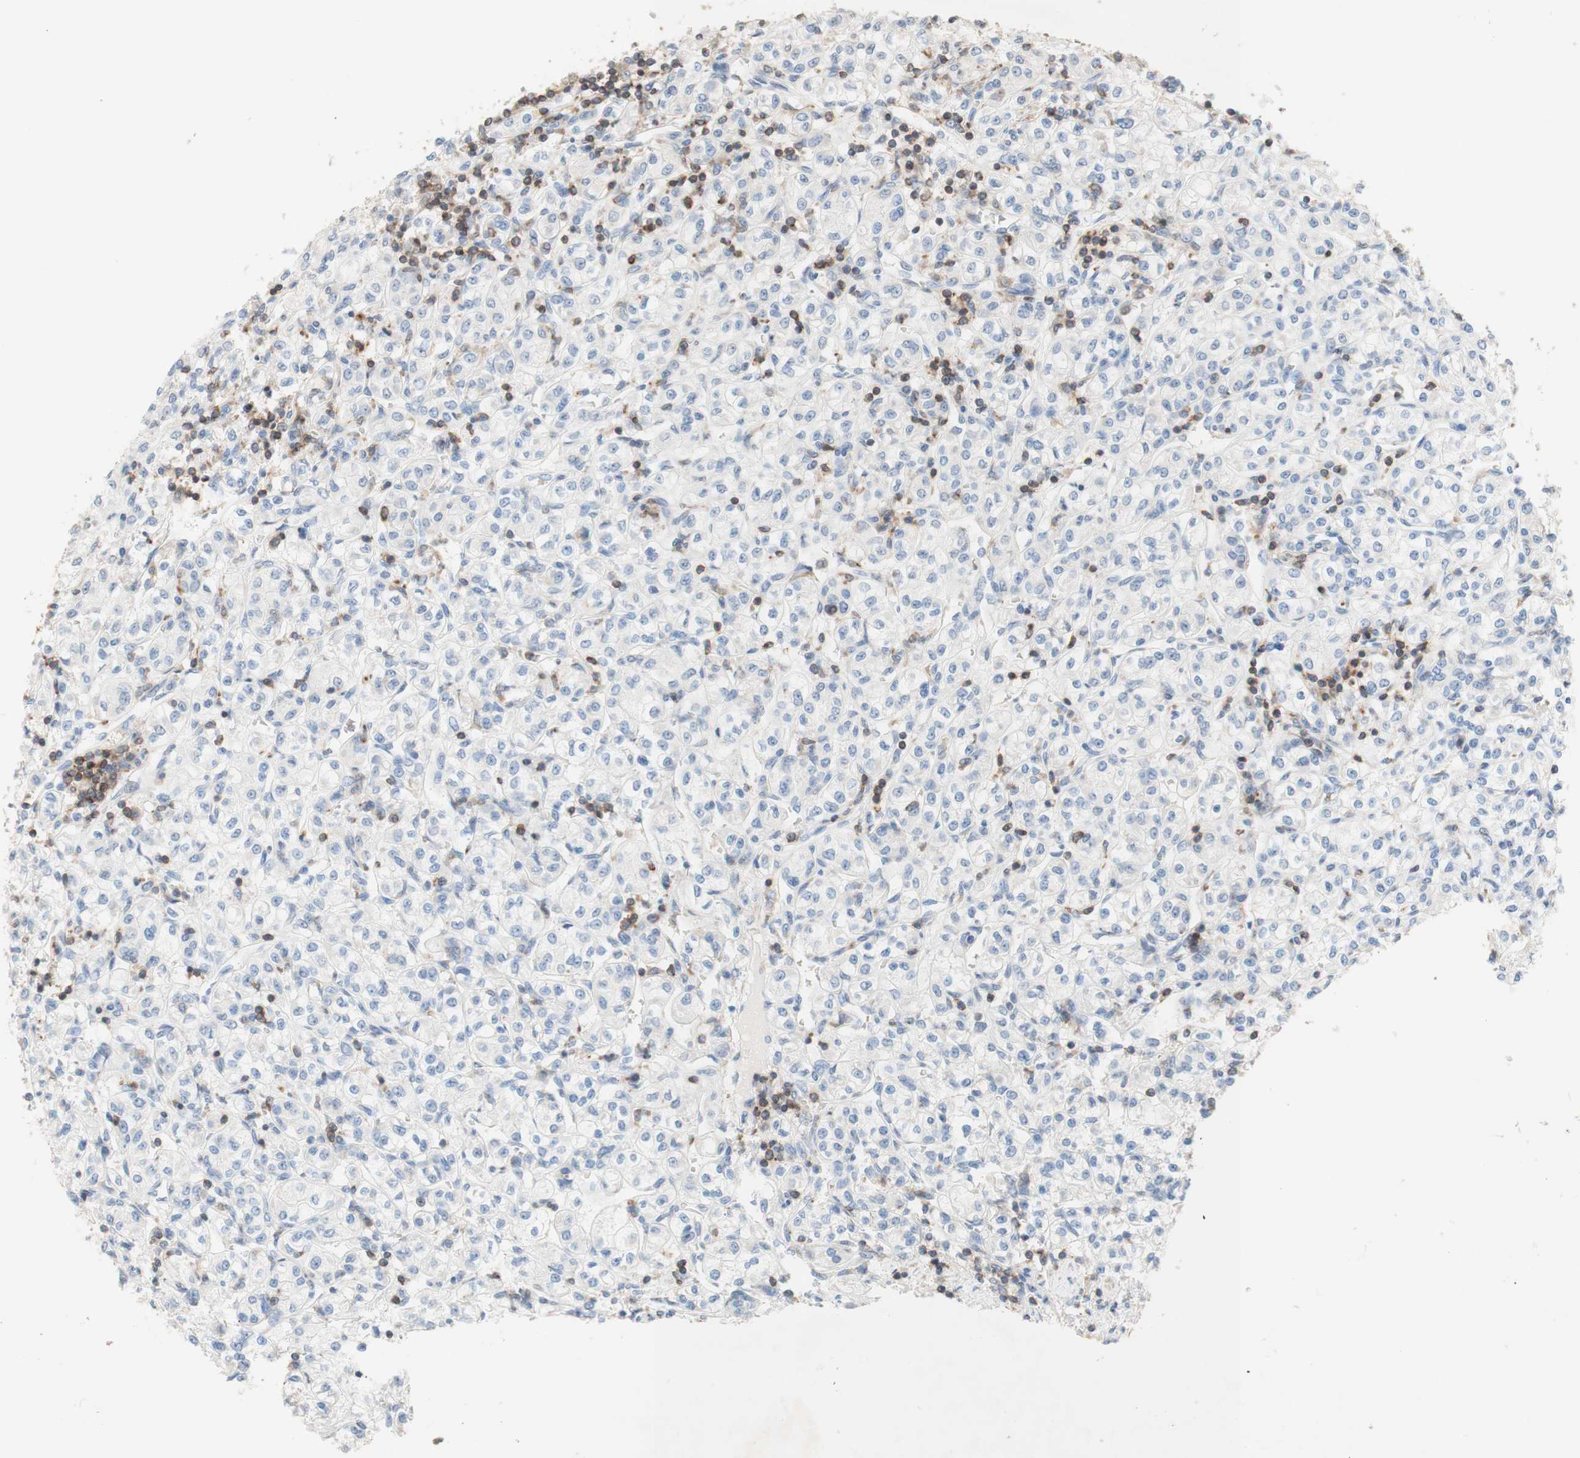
{"staining": {"intensity": "negative", "quantity": "none", "location": "none"}, "tissue": "renal cancer", "cell_type": "Tumor cells", "image_type": "cancer", "snomed": [{"axis": "morphology", "description": "Adenocarcinoma, NOS"}, {"axis": "topography", "description": "Kidney"}], "caption": "This is an IHC photomicrograph of renal cancer. There is no positivity in tumor cells.", "gene": "SPINK6", "patient": {"sex": "male", "age": 77}}